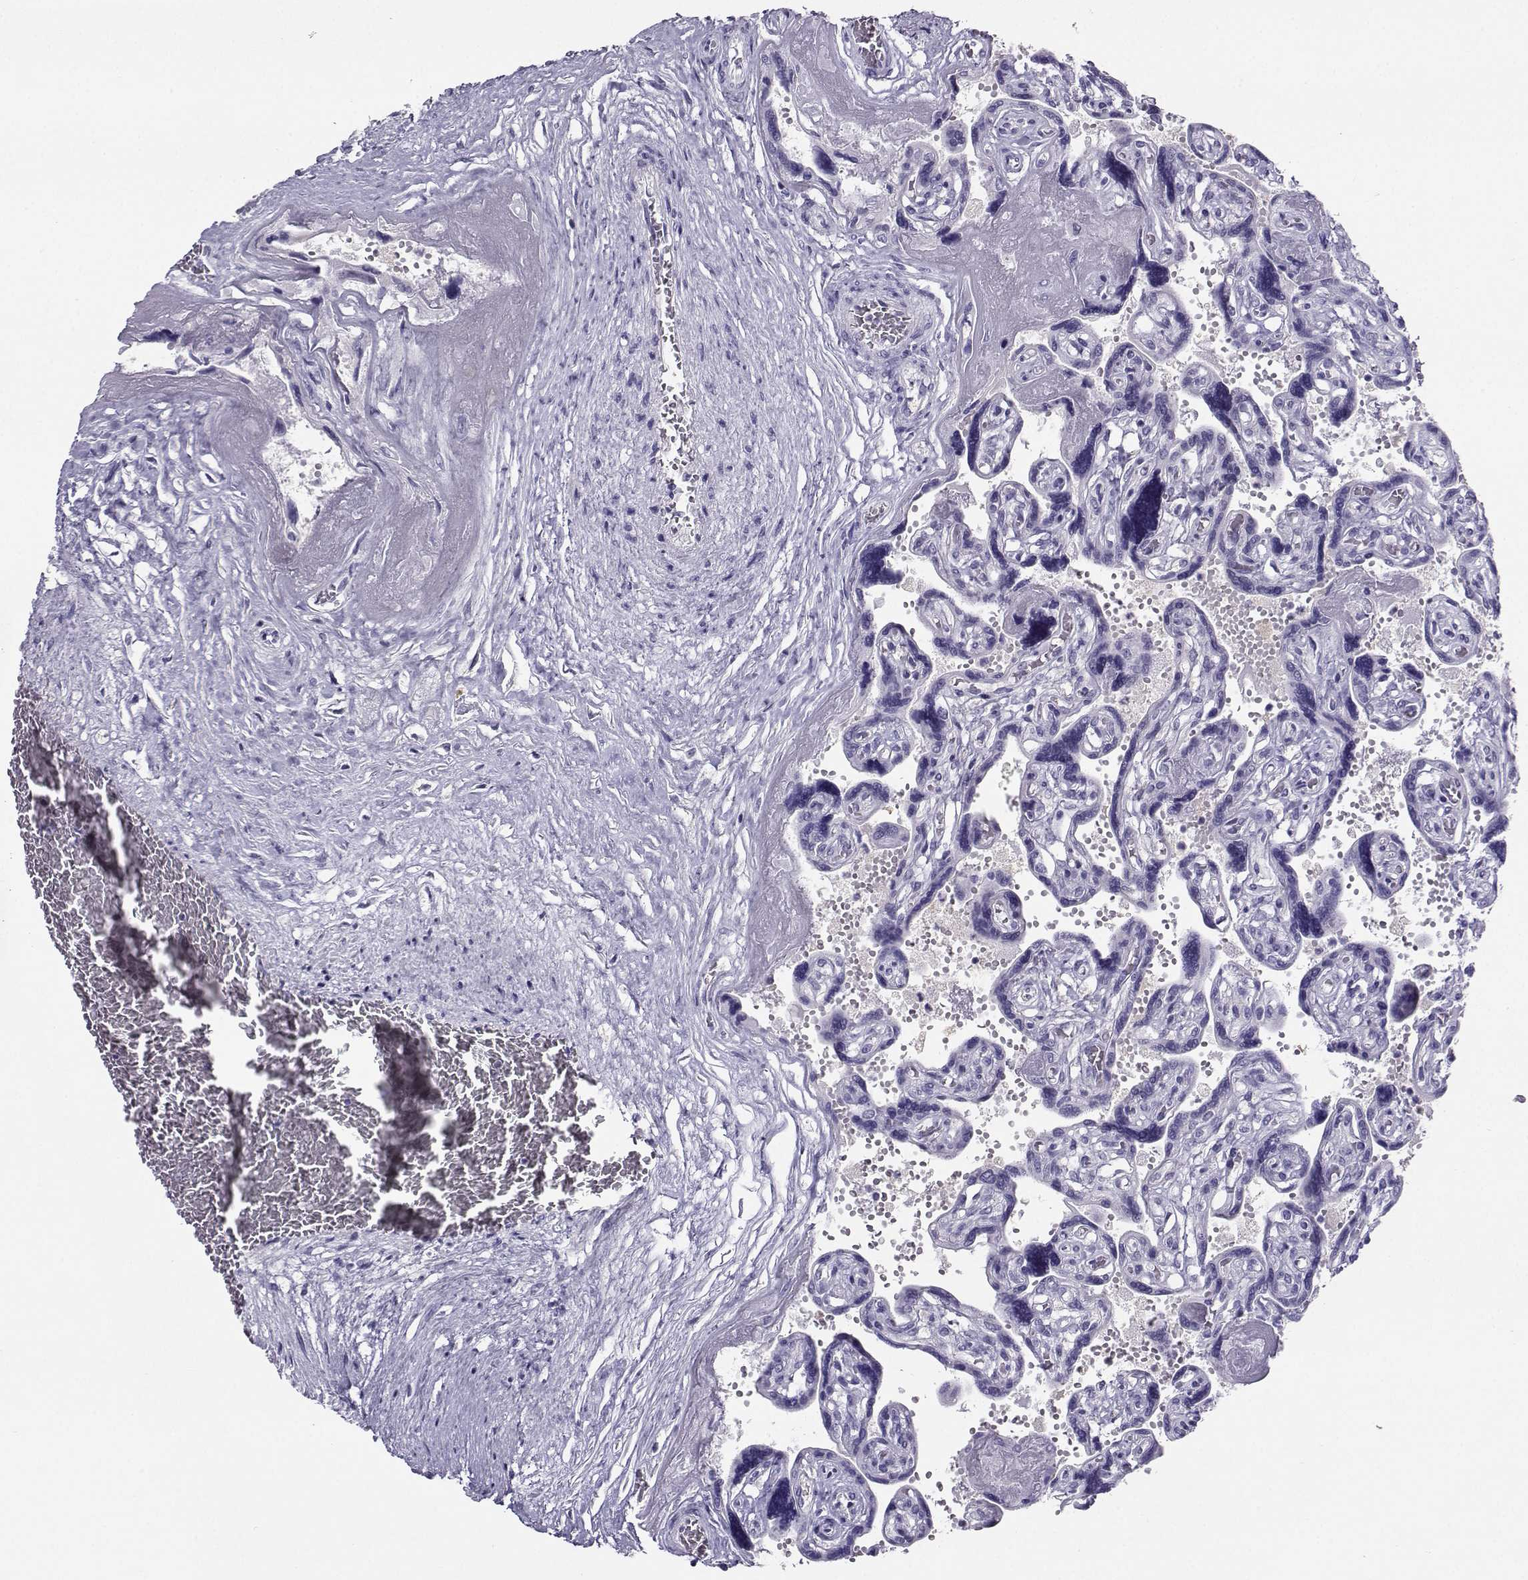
{"staining": {"intensity": "negative", "quantity": "none", "location": "none"}, "tissue": "placenta", "cell_type": "Decidual cells", "image_type": "normal", "snomed": [{"axis": "morphology", "description": "Normal tissue, NOS"}, {"axis": "topography", "description": "Placenta"}], "caption": "Human placenta stained for a protein using immunohistochemistry shows no positivity in decidual cells.", "gene": "PGK1", "patient": {"sex": "female", "age": 32}}